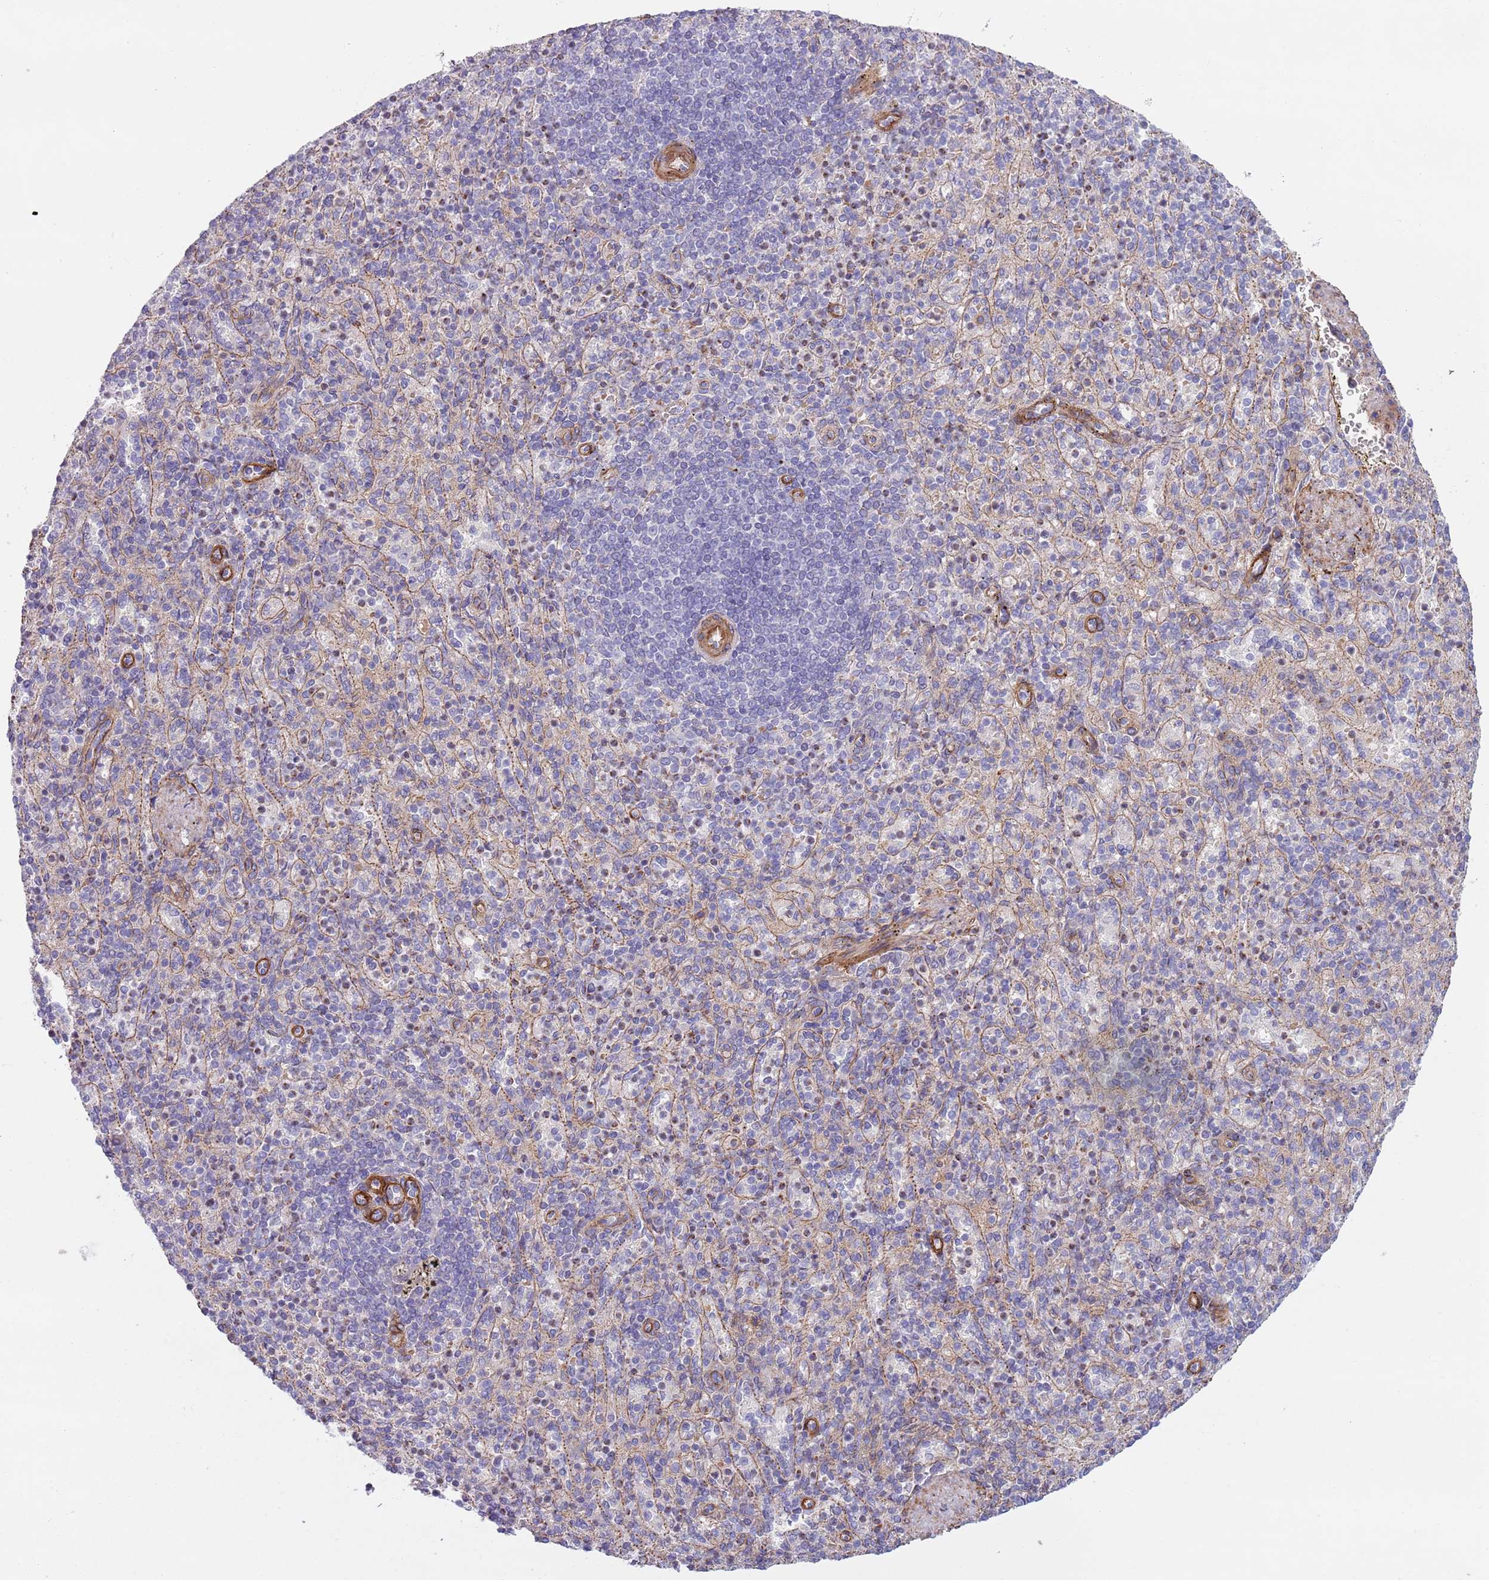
{"staining": {"intensity": "negative", "quantity": "none", "location": "none"}, "tissue": "spleen", "cell_type": "Cells in red pulp", "image_type": "normal", "snomed": [{"axis": "morphology", "description": "Normal tissue, NOS"}, {"axis": "topography", "description": "Spleen"}], "caption": "Cells in red pulp show no significant protein expression in normal spleen. (DAB immunohistochemistry, high magnification).", "gene": "TINAGL1", "patient": {"sex": "female", "age": 74}}